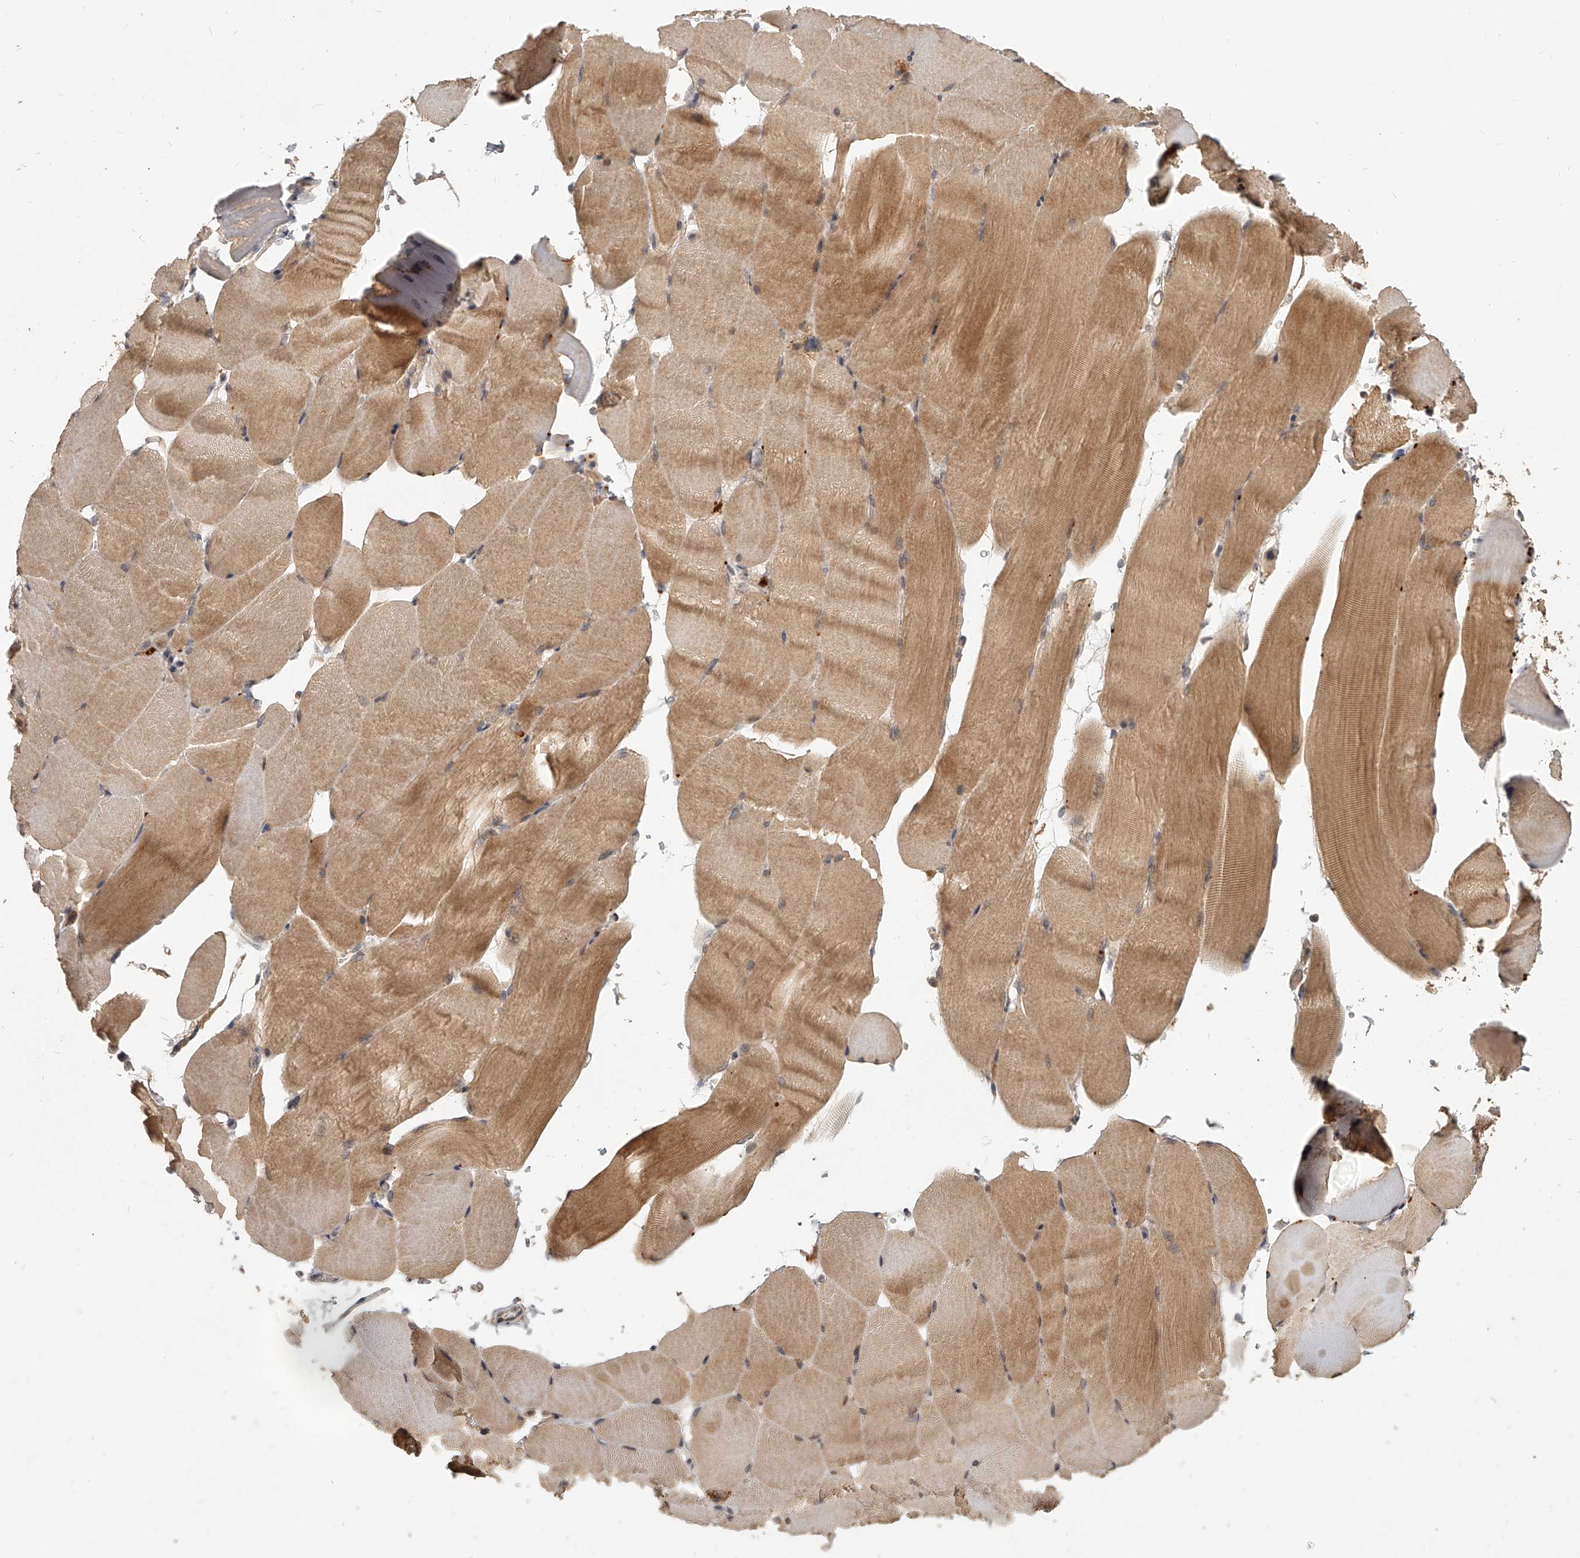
{"staining": {"intensity": "moderate", "quantity": "25%-75%", "location": "cytoplasmic/membranous"}, "tissue": "skeletal muscle", "cell_type": "Myocytes", "image_type": "normal", "snomed": [{"axis": "morphology", "description": "Normal tissue, NOS"}, {"axis": "topography", "description": "Skeletal muscle"}, {"axis": "topography", "description": "Parathyroid gland"}], "caption": "Skeletal muscle stained for a protein (brown) shows moderate cytoplasmic/membranous positive positivity in about 25%-75% of myocytes.", "gene": "SLC37A1", "patient": {"sex": "female", "age": 37}}